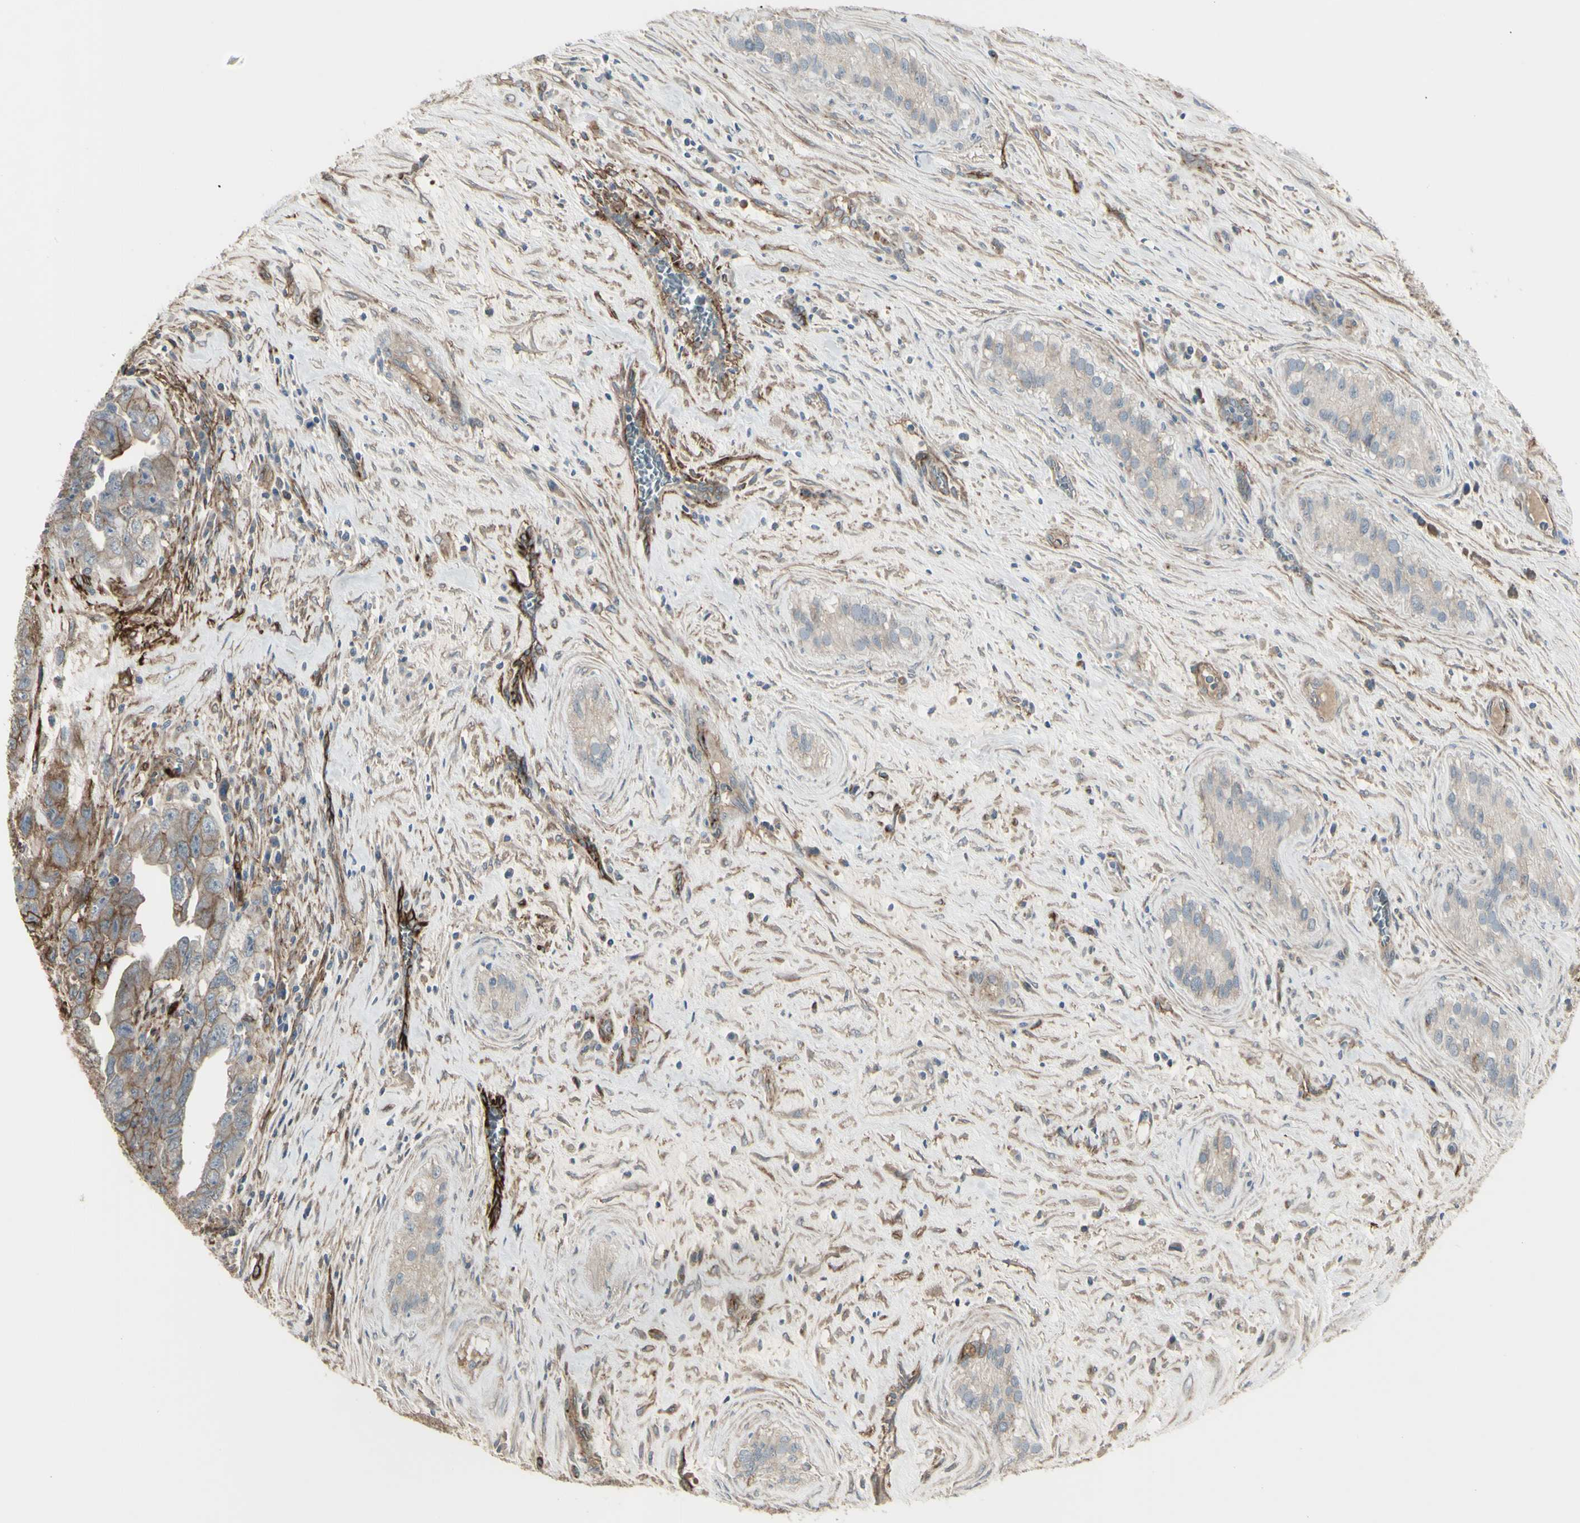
{"staining": {"intensity": "weak", "quantity": "25%-75%", "location": "cytoplasmic/membranous"}, "tissue": "testis cancer", "cell_type": "Tumor cells", "image_type": "cancer", "snomed": [{"axis": "morphology", "description": "Carcinoma, Embryonal, NOS"}, {"axis": "topography", "description": "Testis"}], "caption": "DAB immunohistochemical staining of embryonal carcinoma (testis) displays weak cytoplasmic/membranous protein expression in approximately 25%-75% of tumor cells. (brown staining indicates protein expression, while blue staining denotes nuclei).", "gene": "CD276", "patient": {"sex": "male", "age": 28}}